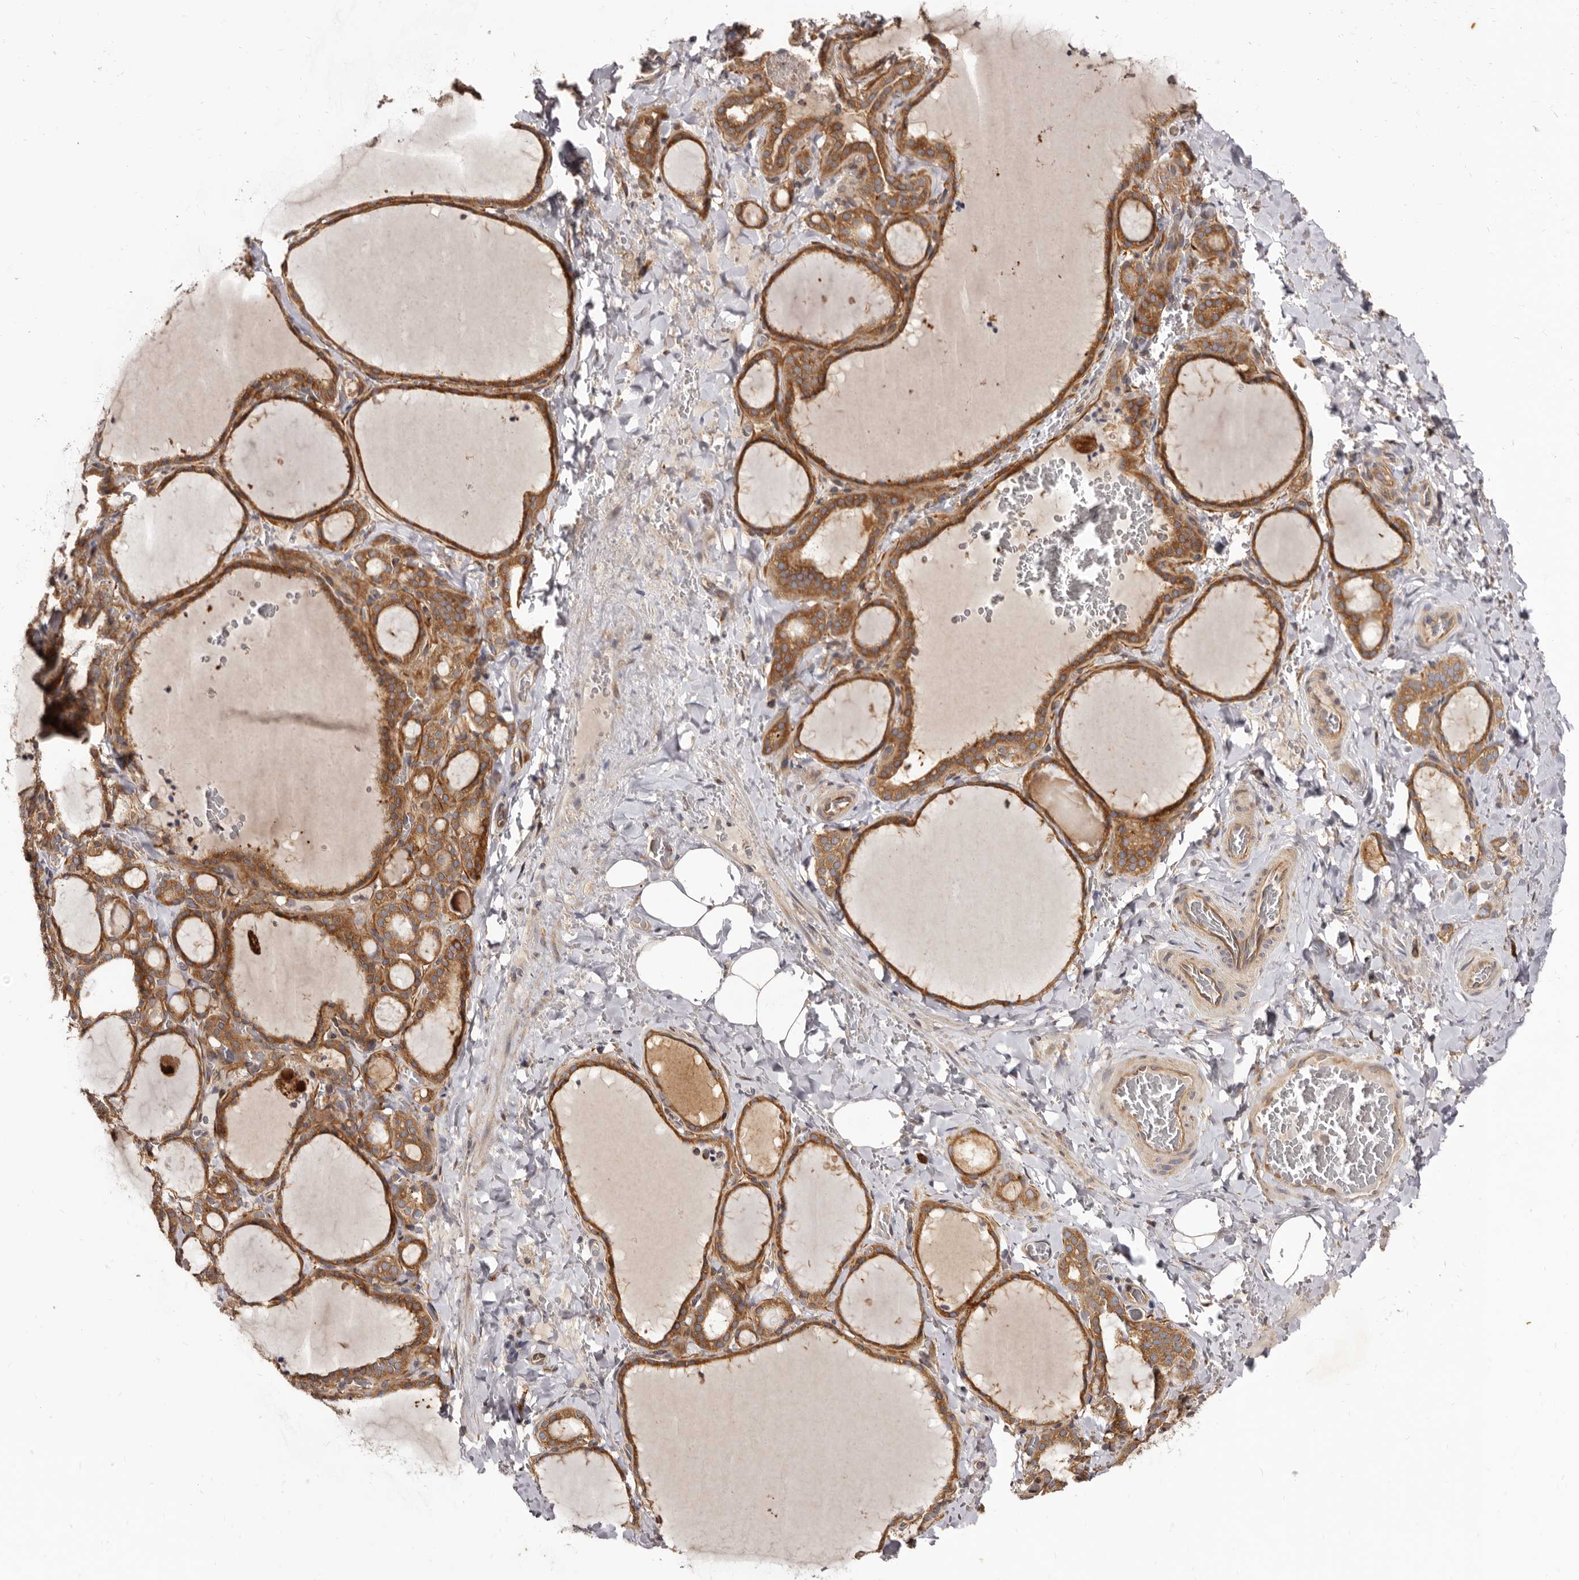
{"staining": {"intensity": "moderate", "quantity": ">75%", "location": "cytoplasmic/membranous"}, "tissue": "thyroid gland", "cell_type": "Glandular cells", "image_type": "normal", "snomed": [{"axis": "morphology", "description": "Normal tissue, NOS"}, {"axis": "topography", "description": "Thyroid gland"}], "caption": "Immunohistochemical staining of benign human thyroid gland displays moderate cytoplasmic/membranous protein positivity in about >75% of glandular cells.", "gene": "ADAMTS20", "patient": {"sex": "female", "age": 22}}